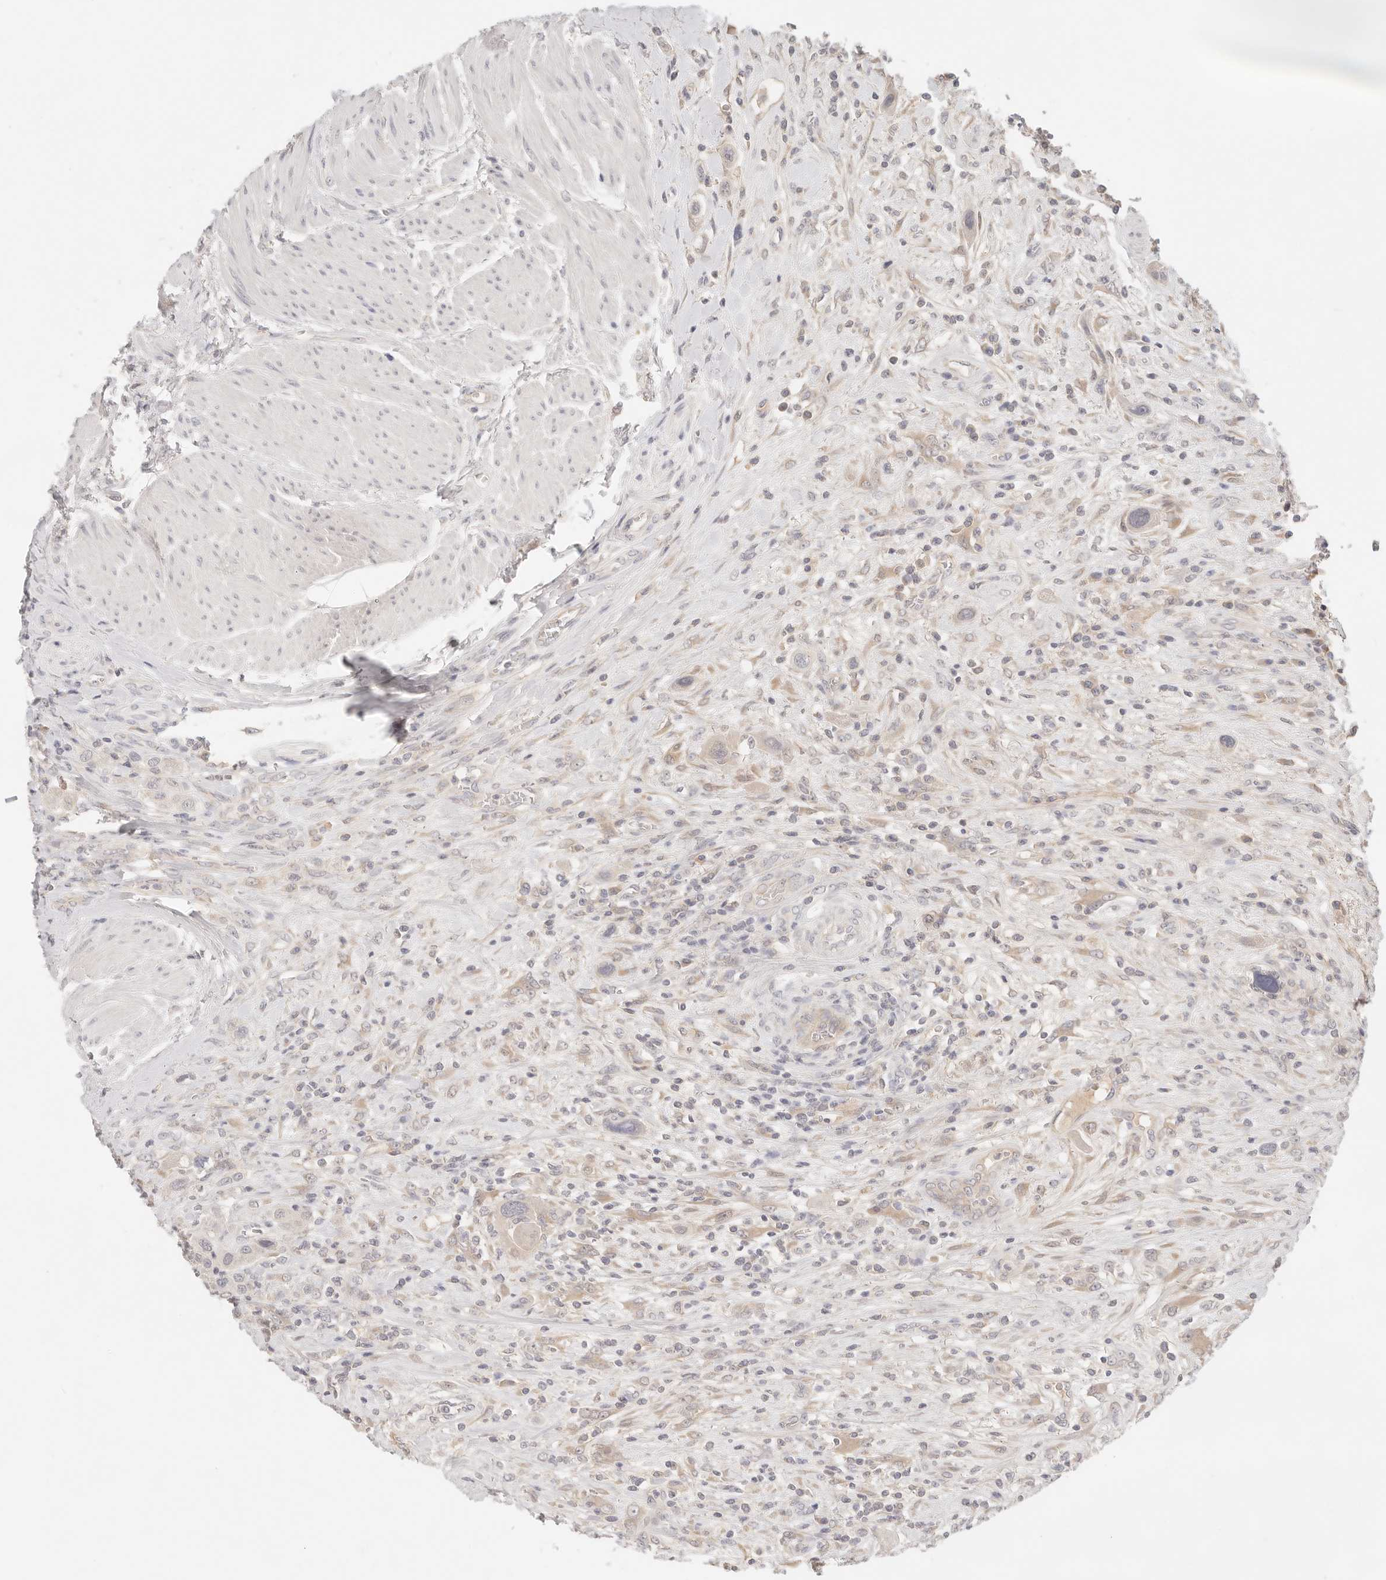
{"staining": {"intensity": "weak", "quantity": "<25%", "location": "cytoplasmic/membranous"}, "tissue": "urothelial cancer", "cell_type": "Tumor cells", "image_type": "cancer", "snomed": [{"axis": "morphology", "description": "Urothelial carcinoma, High grade"}, {"axis": "topography", "description": "Urinary bladder"}], "caption": "This is an immunohistochemistry (IHC) histopathology image of urothelial cancer. There is no positivity in tumor cells.", "gene": "SPHK1", "patient": {"sex": "male", "age": 50}}